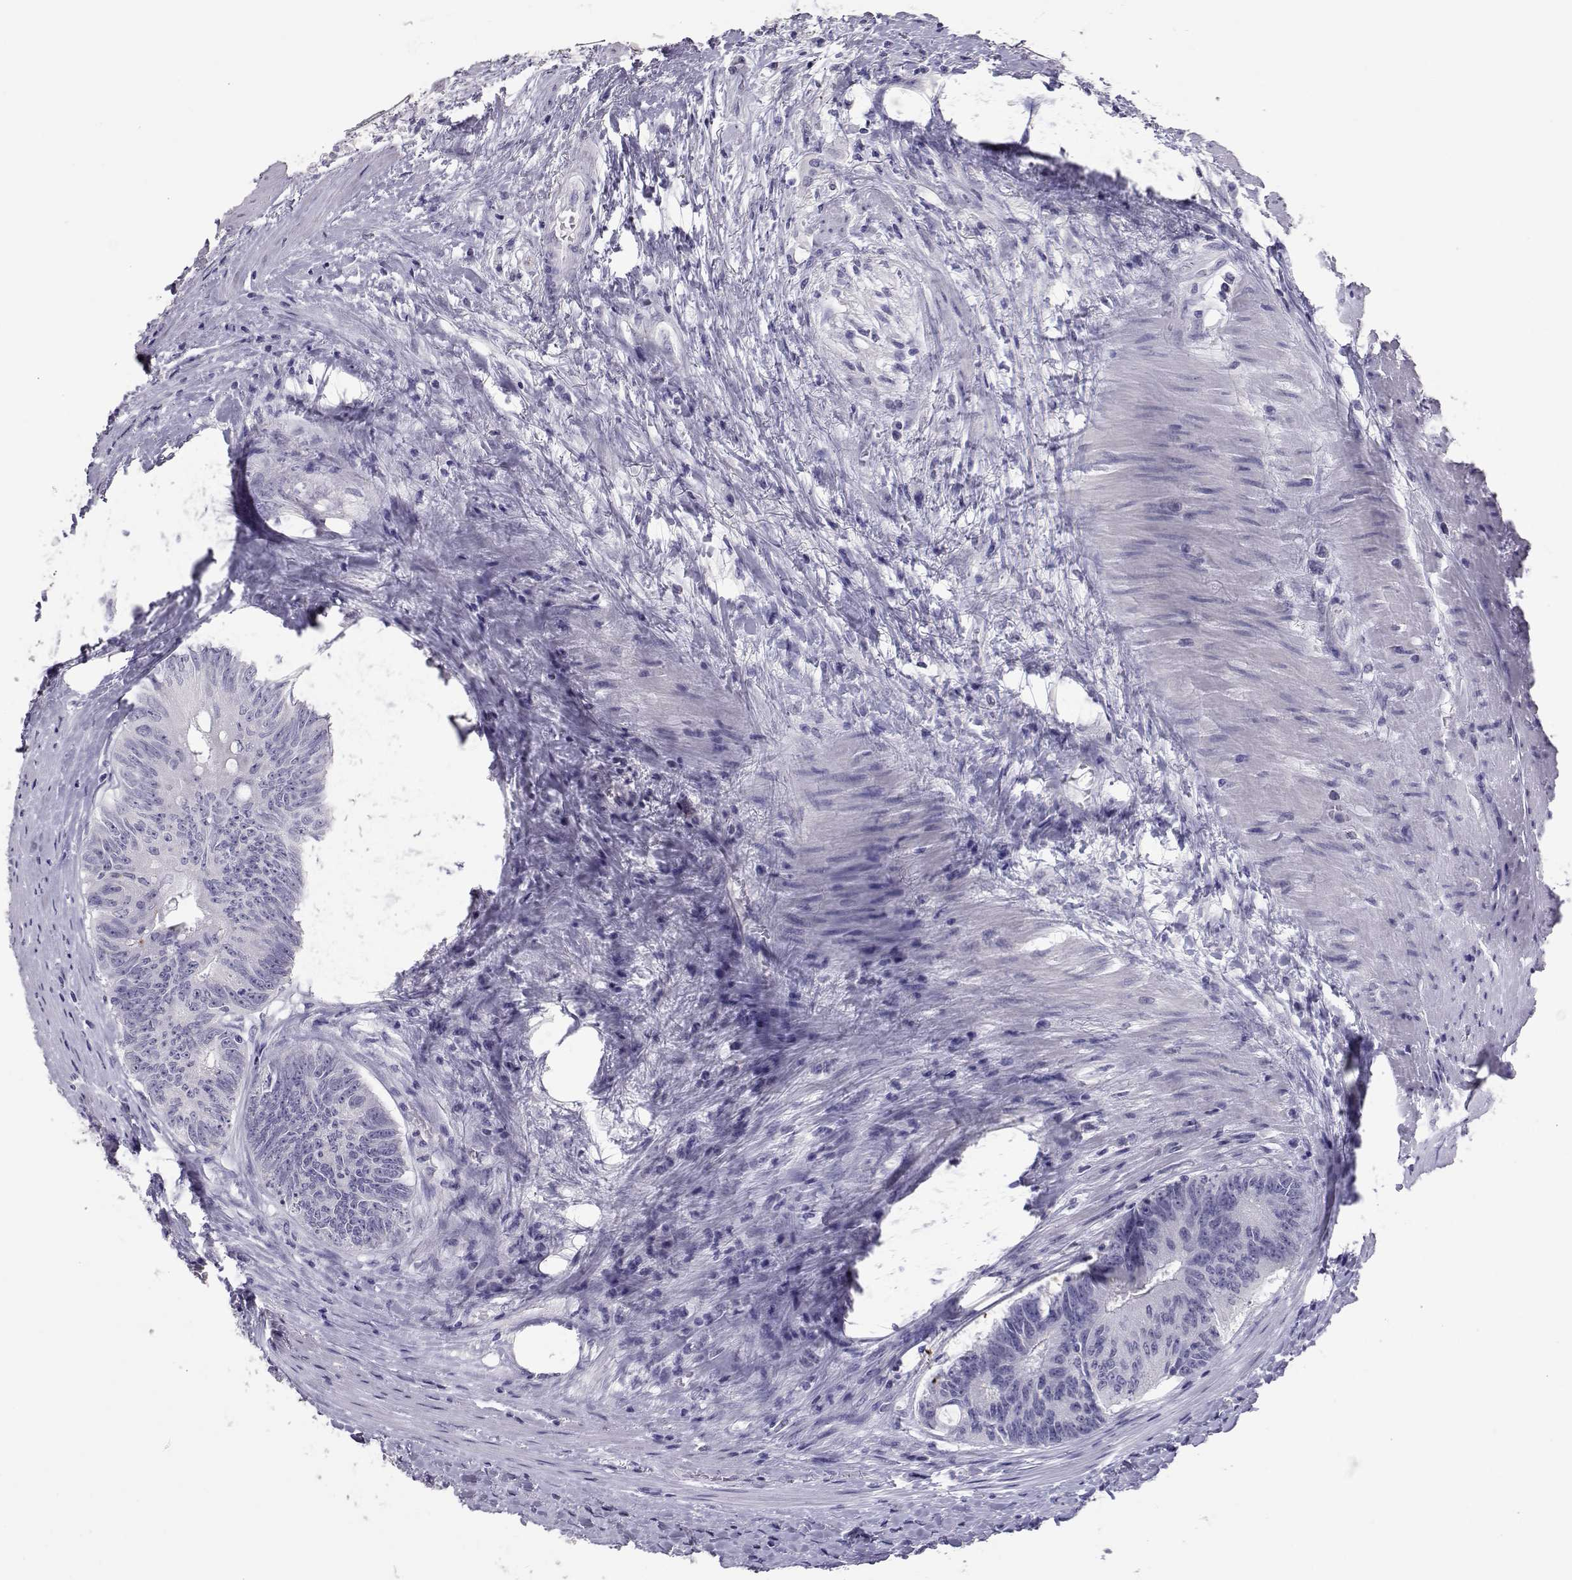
{"staining": {"intensity": "negative", "quantity": "none", "location": "none"}, "tissue": "colorectal cancer", "cell_type": "Tumor cells", "image_type": "cancer", "snomed": [{"axis": "morphology", "description": "Adenocarcinoma, NOS"}, {"axis": "topography", "description": "Rectum"}], "caption": "Immunohistochemical staining of colorectal cancer shows no significant positivity in tumor cells. (DAB (3,3'-diaminobenzidine) immunohistochemistry visualized using brightfield microscopy, high magnification).", "gene": "PMCH", "patient": {"sex": "male", "age": 59}}